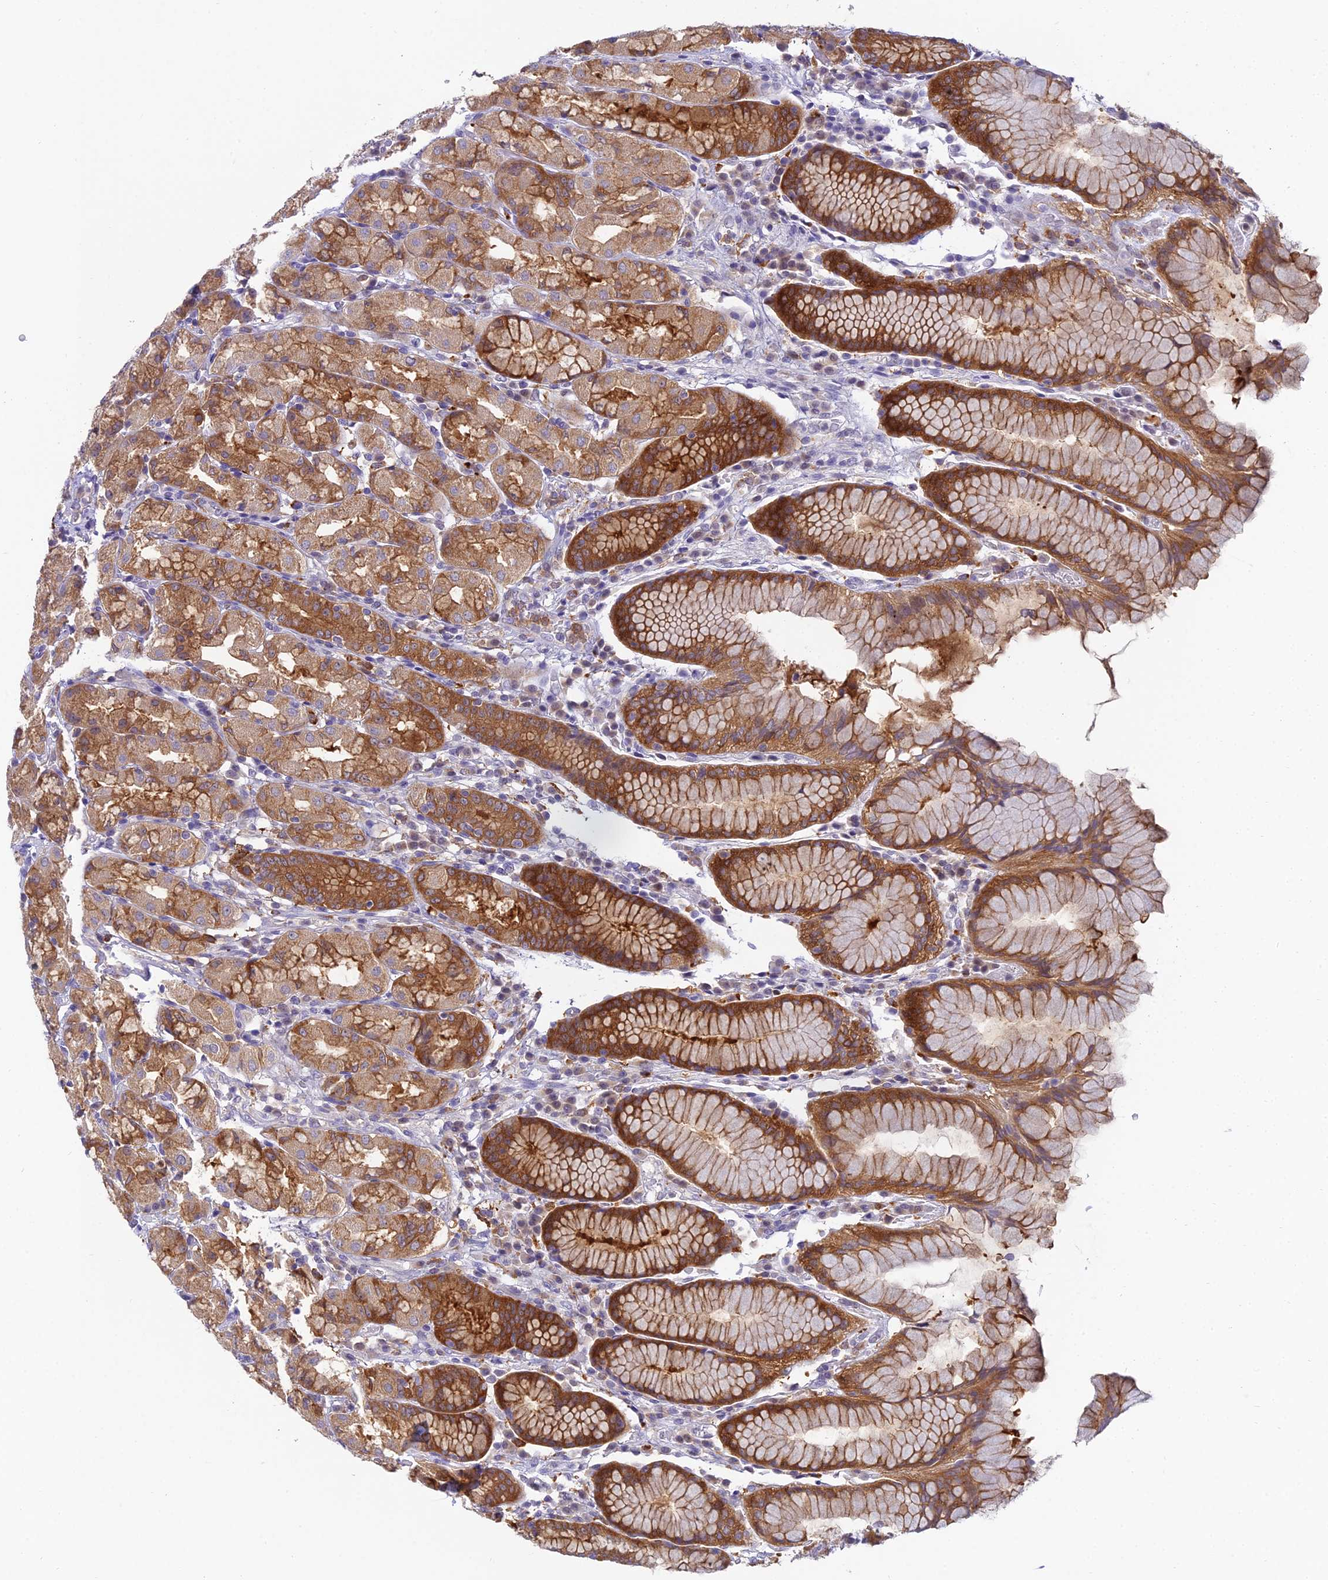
{"staining": {"intensity": "strong", "quantity": "25%-75%", "location": "cytoplasmic/membranous"}, "tissue": "stomach", "cell_type": "Glandular cells", "image_type": "normal", "snomed": [{"axis": "morphology", "description": "Normal tissue, NOS"}, {"axis": "topography", "description": "Stomach, lower"}], "caption": "Immunohistochemistry of benign human stomach demonstrates high levels of strong cytoplasmic/membranous positivity in about 25%-75% of glandular cells. (Stains: DAB in brown, nuclei in blue, Microscopy: brightfield microscopy at high magnification).", "gene": "UBE2G1", "patient": {"sex": "female", "age": 56}}